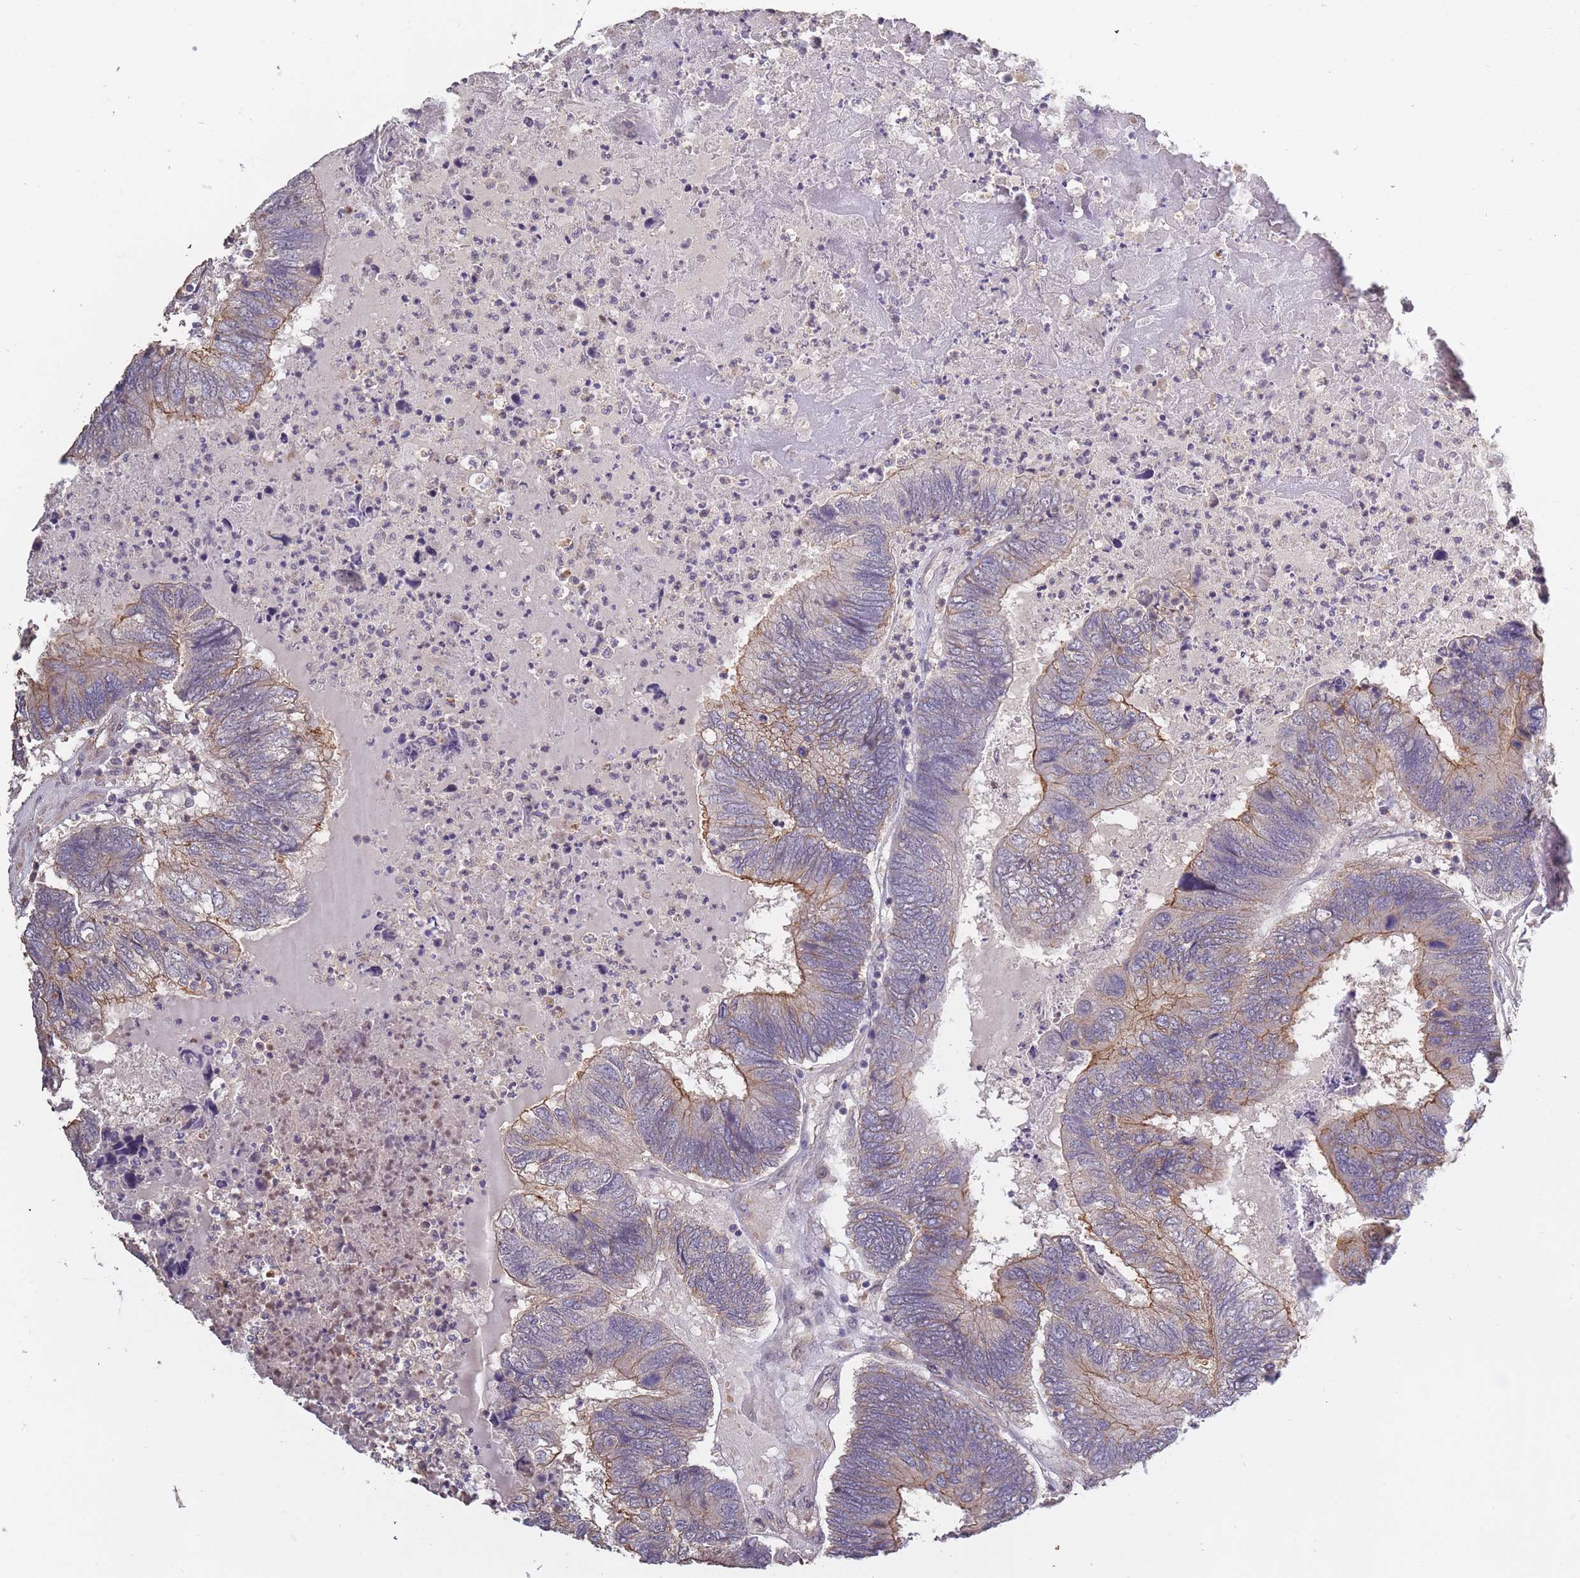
{"staining": {"intensity": "weak", "quantity": "25%-75%", "location": "cytoplasmic/membranous"}, "tissue": "colorectal cancer", "cell_type": "Tumor cells", "image_type": "cancer", "snomed": [{"axis": "morphology", "description": "Adenocarcinoma, NOS"}, {"axis": "topography", "description": "Colon"}], "caption": "Colorectal cancer (adenocarcinoma) stained with a brown dye reveals weak cytoplasmic/membranous positive positivity in approximately 25%-75% of tumor cells.", "gene": "KIAA1755", "patient": {"sex": "female", "age": 67}}